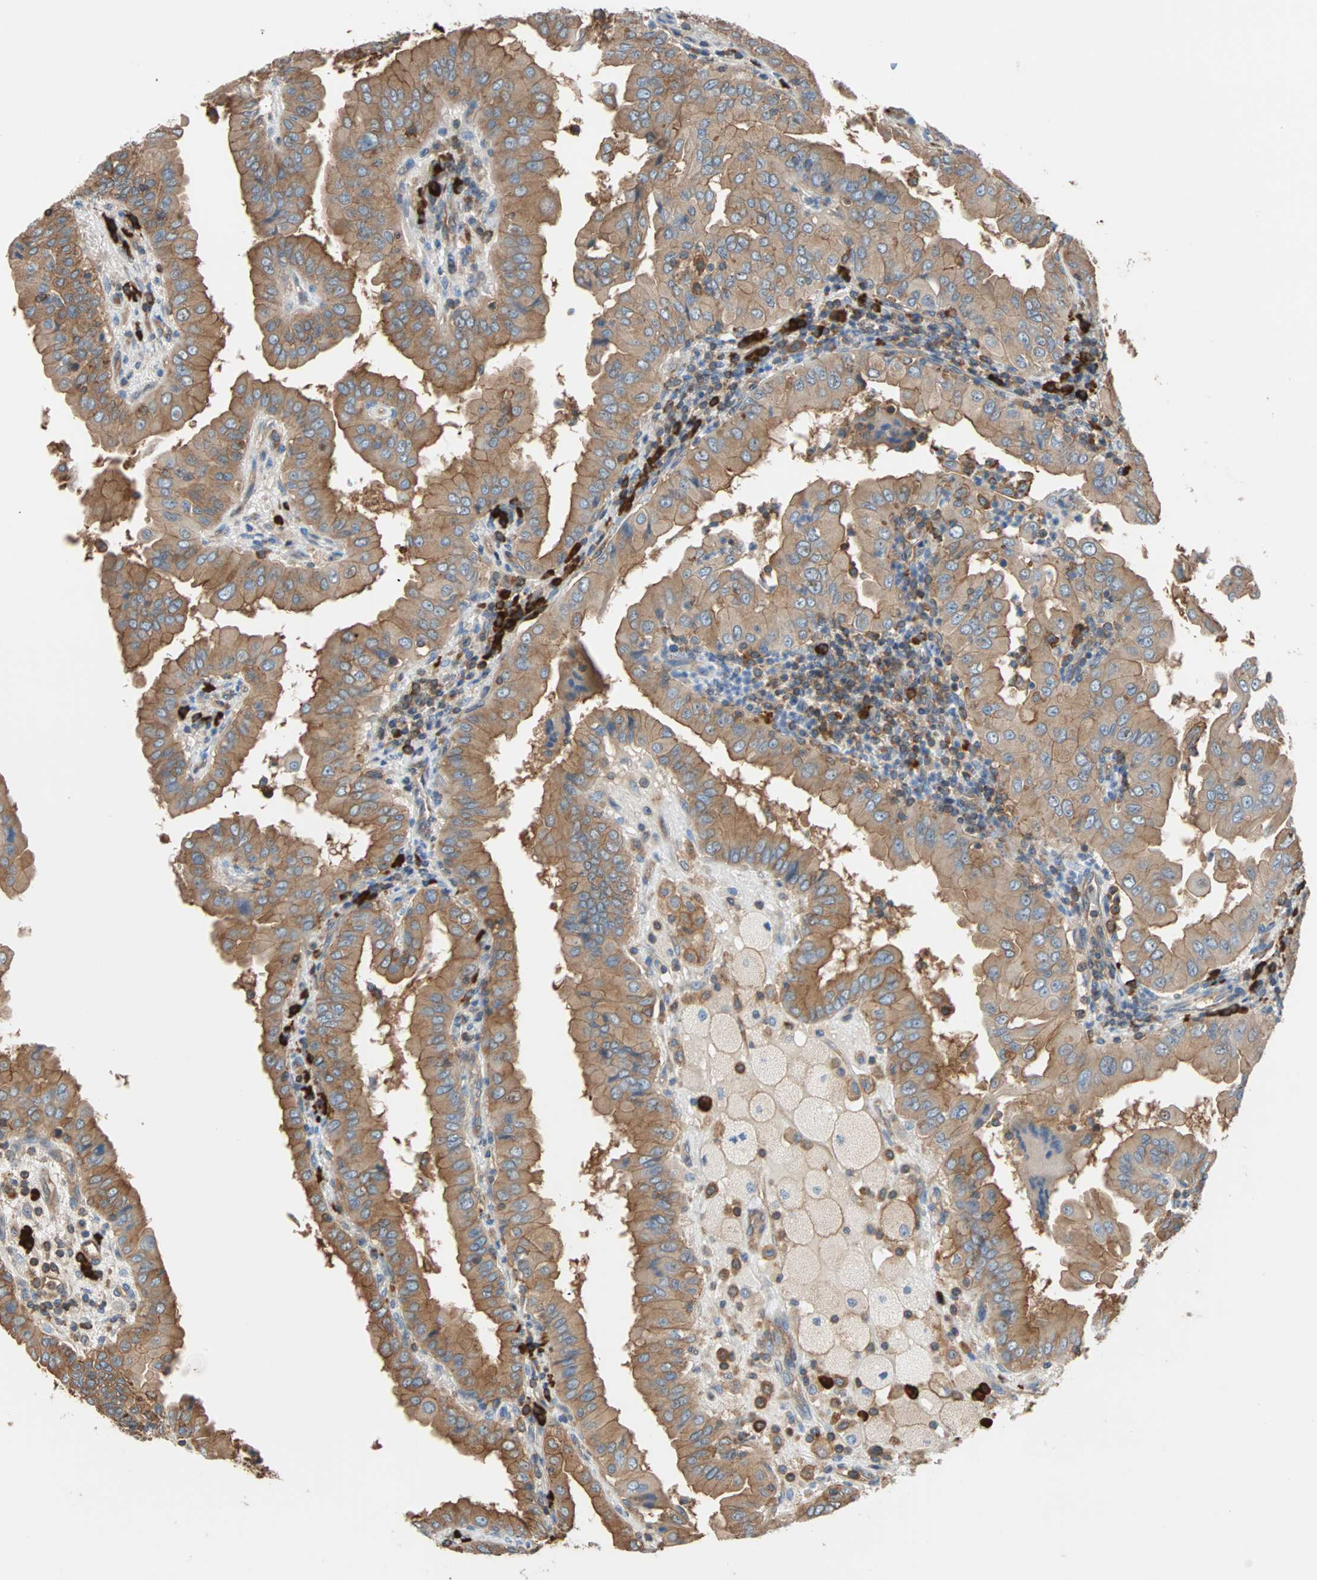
{"staining": {"intensity": "moderate", "quantity": ">75%", "location": "cytoplasmic/membranous"}, "tissue": "thyroid cancer", "cell_type": "Tumor cells", "image_type": "cancer", "snomed": [{"axis": "morphology", "description": "Papillary adenocarcinoma, NOS"}, {"axis": "topography", "description": "Thyroid gland"}], "caption": "Protein analysis of thyroid papillary adenocarcinoma tissue demonstrates moderate cytoplasmic/membranous staining in about >75% of tumor cells.", "gene": "EEF2", "patient": {"sex": "male", "age": 33}}